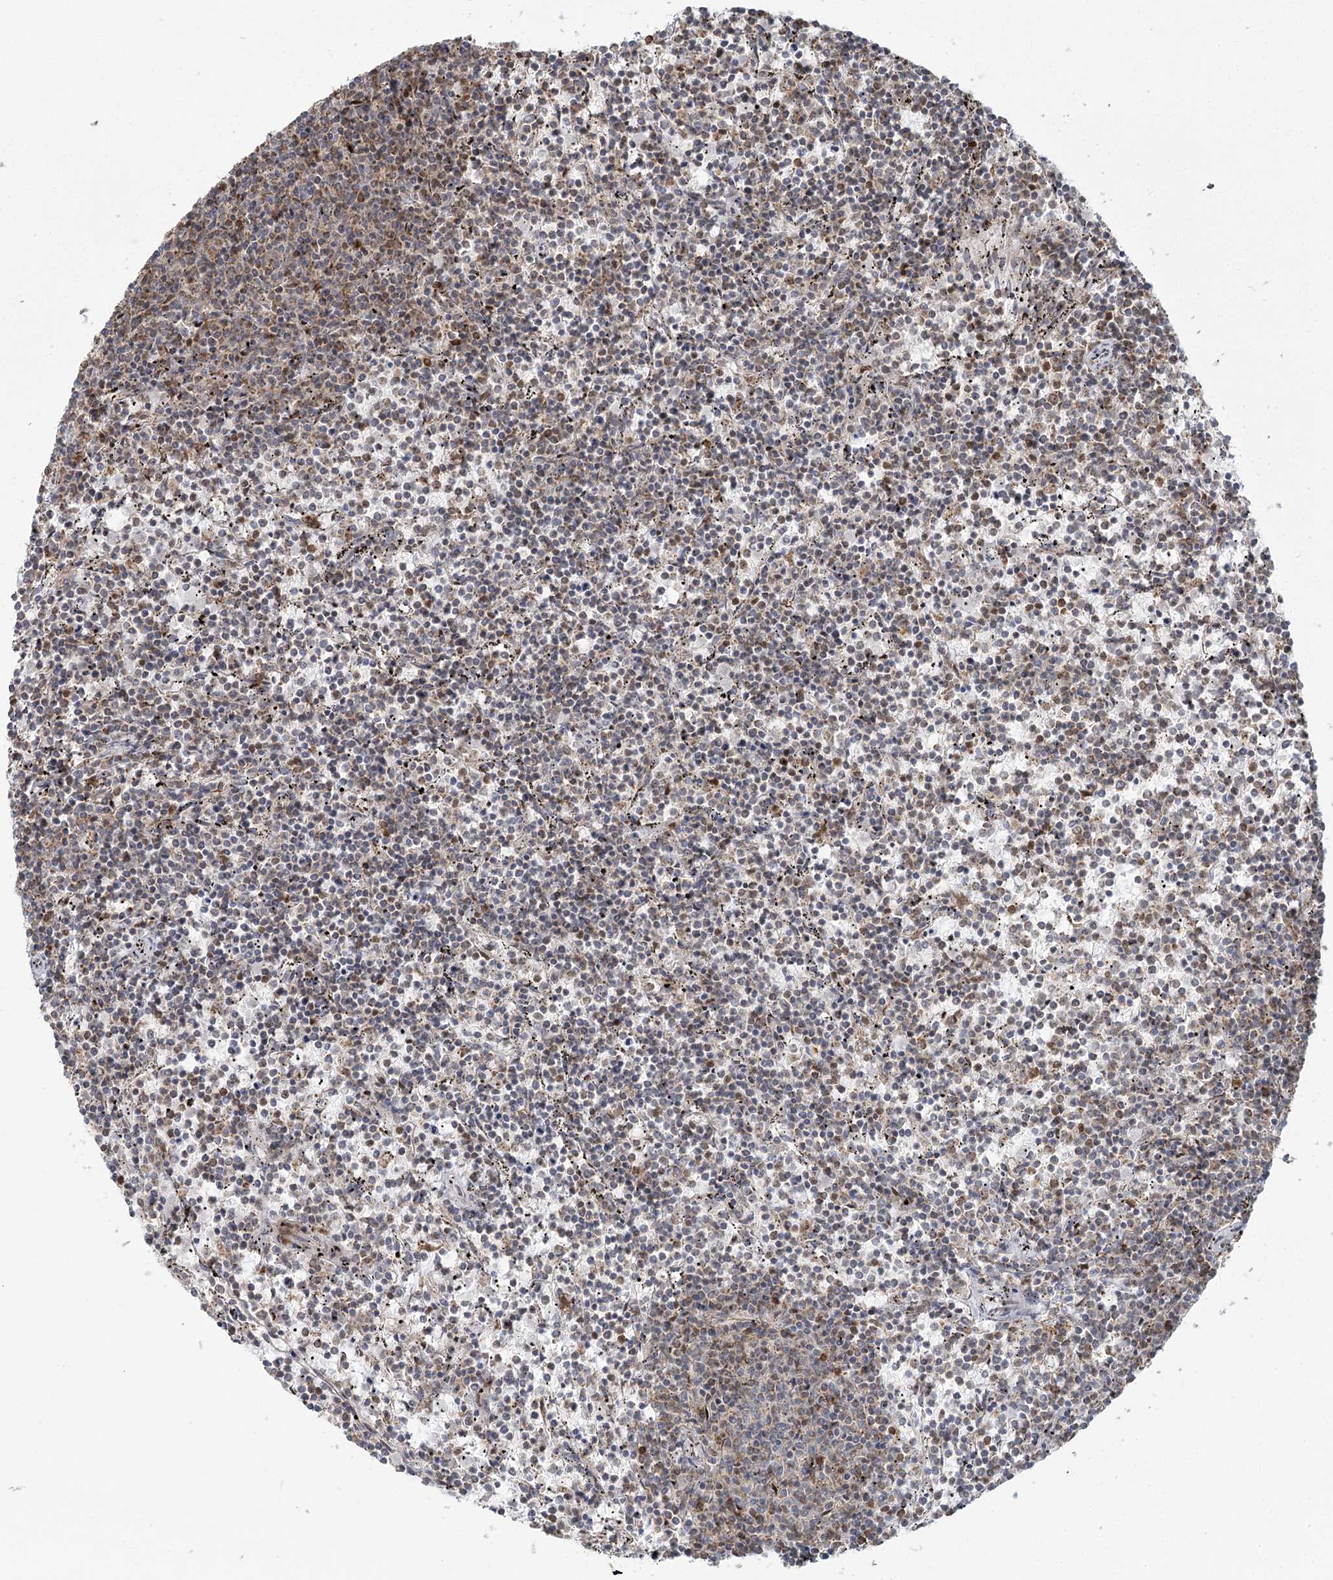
{"staining": {"intensity": "weak", "quantity": "25%-75%", "location": "cytoplasmic/membranous"}, "tissue": "lymphoma", "cell_type": "Tumor cells", "image_type": "cancer", "snomed": [{"axis": "morphology", "description": "Malignant lymphoma, non-Hodgkin's type, Low grade"}, {"axis": "topography", "description": "Spleen"}], "caption": "Human malignant lymphoma, non-Hodgkin's type (low-grade) stained with a brown dye reveals weak cytoplasmic/membranous positive positivity in about 25%-75% of tumor cells.", "gene": "LACTB", "patient": {"sex": "female", "age": 50}}